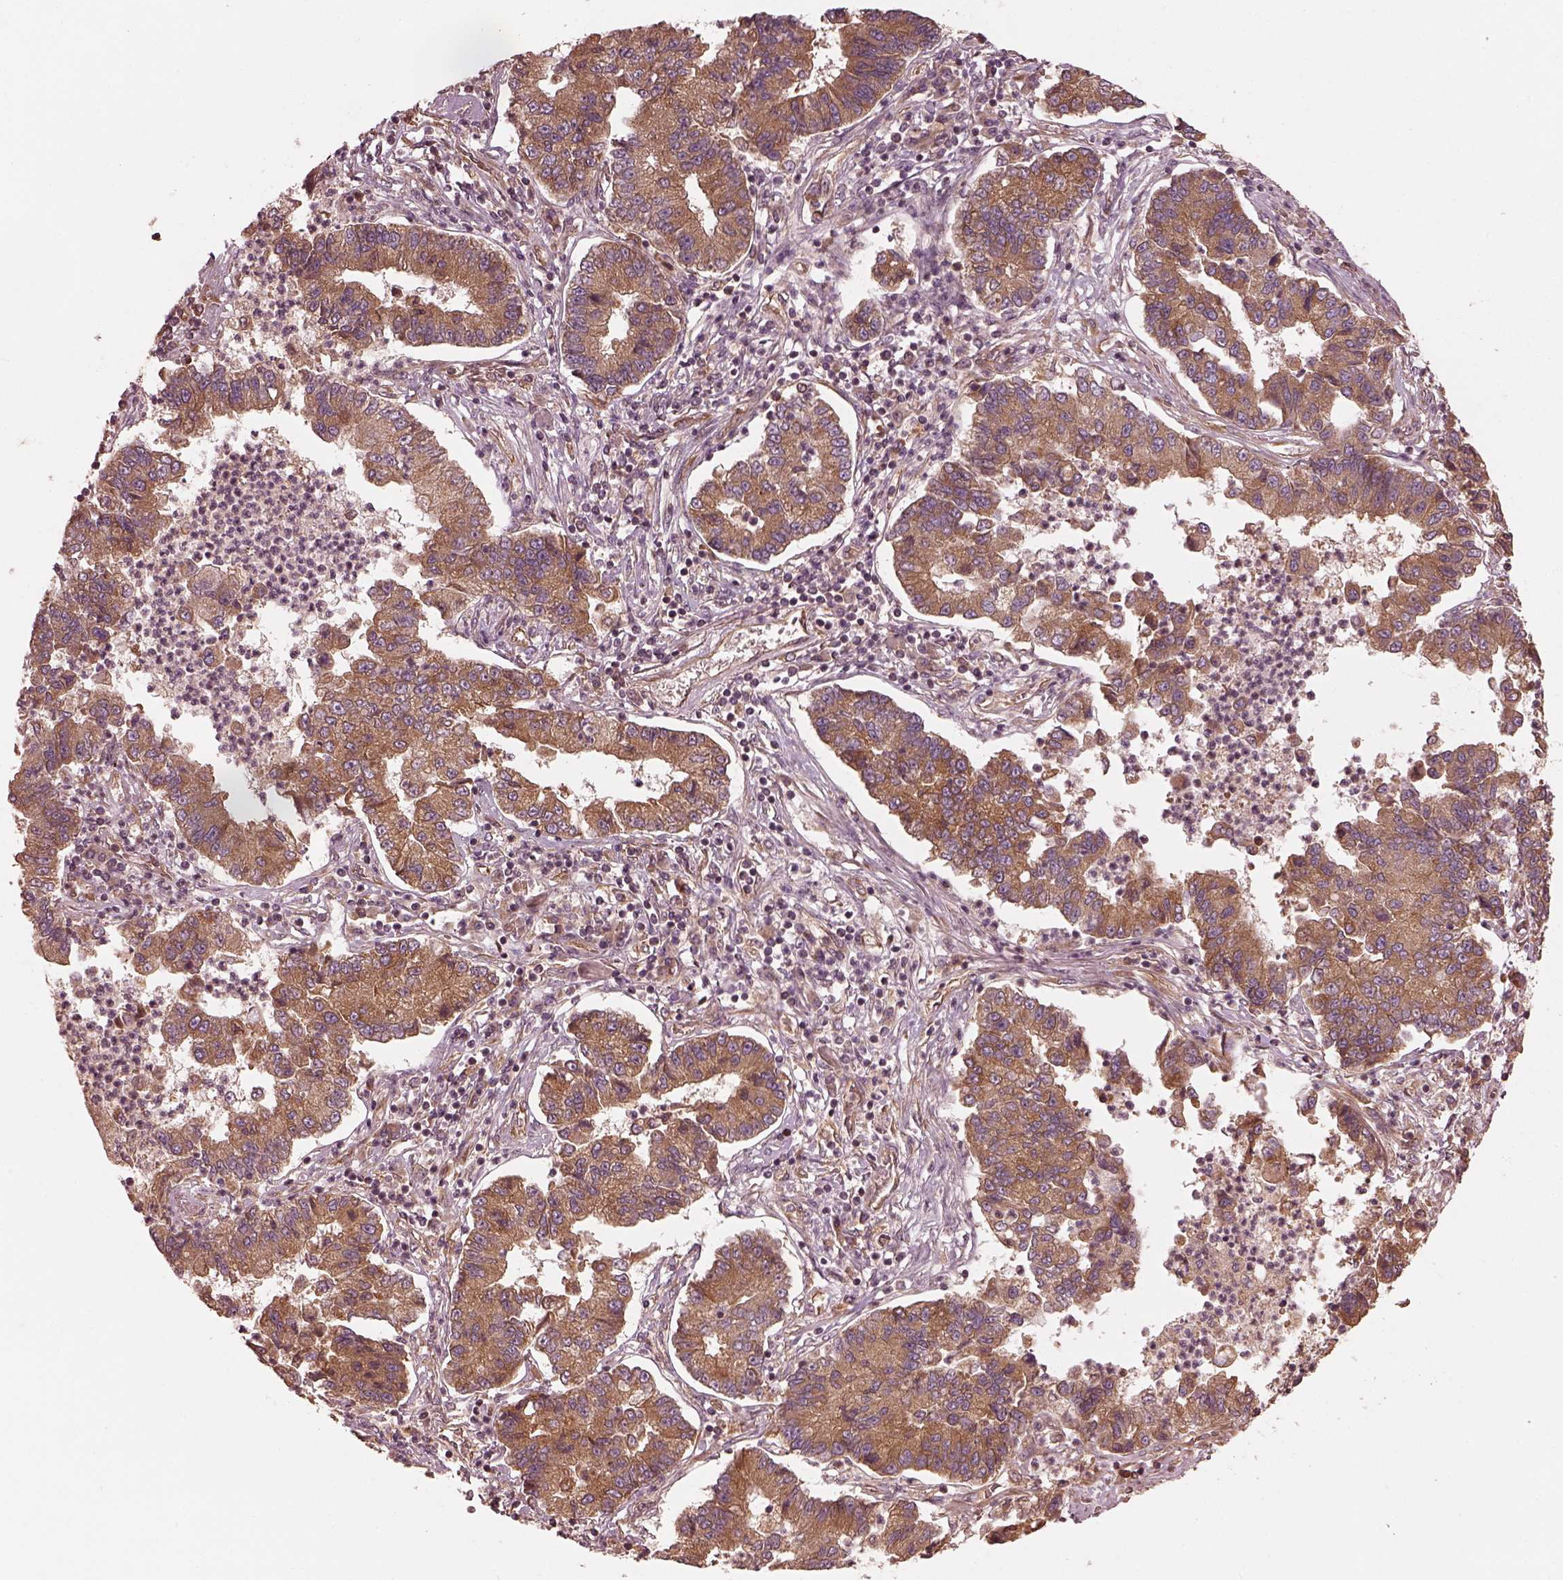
{"staining": {"intensity": "moderate", "quantity": ">75%", "location": "cytoplasmic/membranous"}, "tissue": "lung cancer", "cell_type": "Tumor cells", "image_type": "cancer", "snomed": [{"axis": "morphology", "description": "Adenocarcinoma, NOS"}, {"axis": "topography", "description": "Lung"}], "caption": "DAB immunohistochemical staining of human lung cancer displays moderate cytoplasmic/membranous protein staining in approximately >75% of tumor cells. The staining was performed using DAB (3,3'-diaminobenzidine), with brown indicating positive protein expression. Nuclei are stained blue with hematoxylin.", "gene": "PIK3R2", "patient": {"sex": "female", "age": 57}}